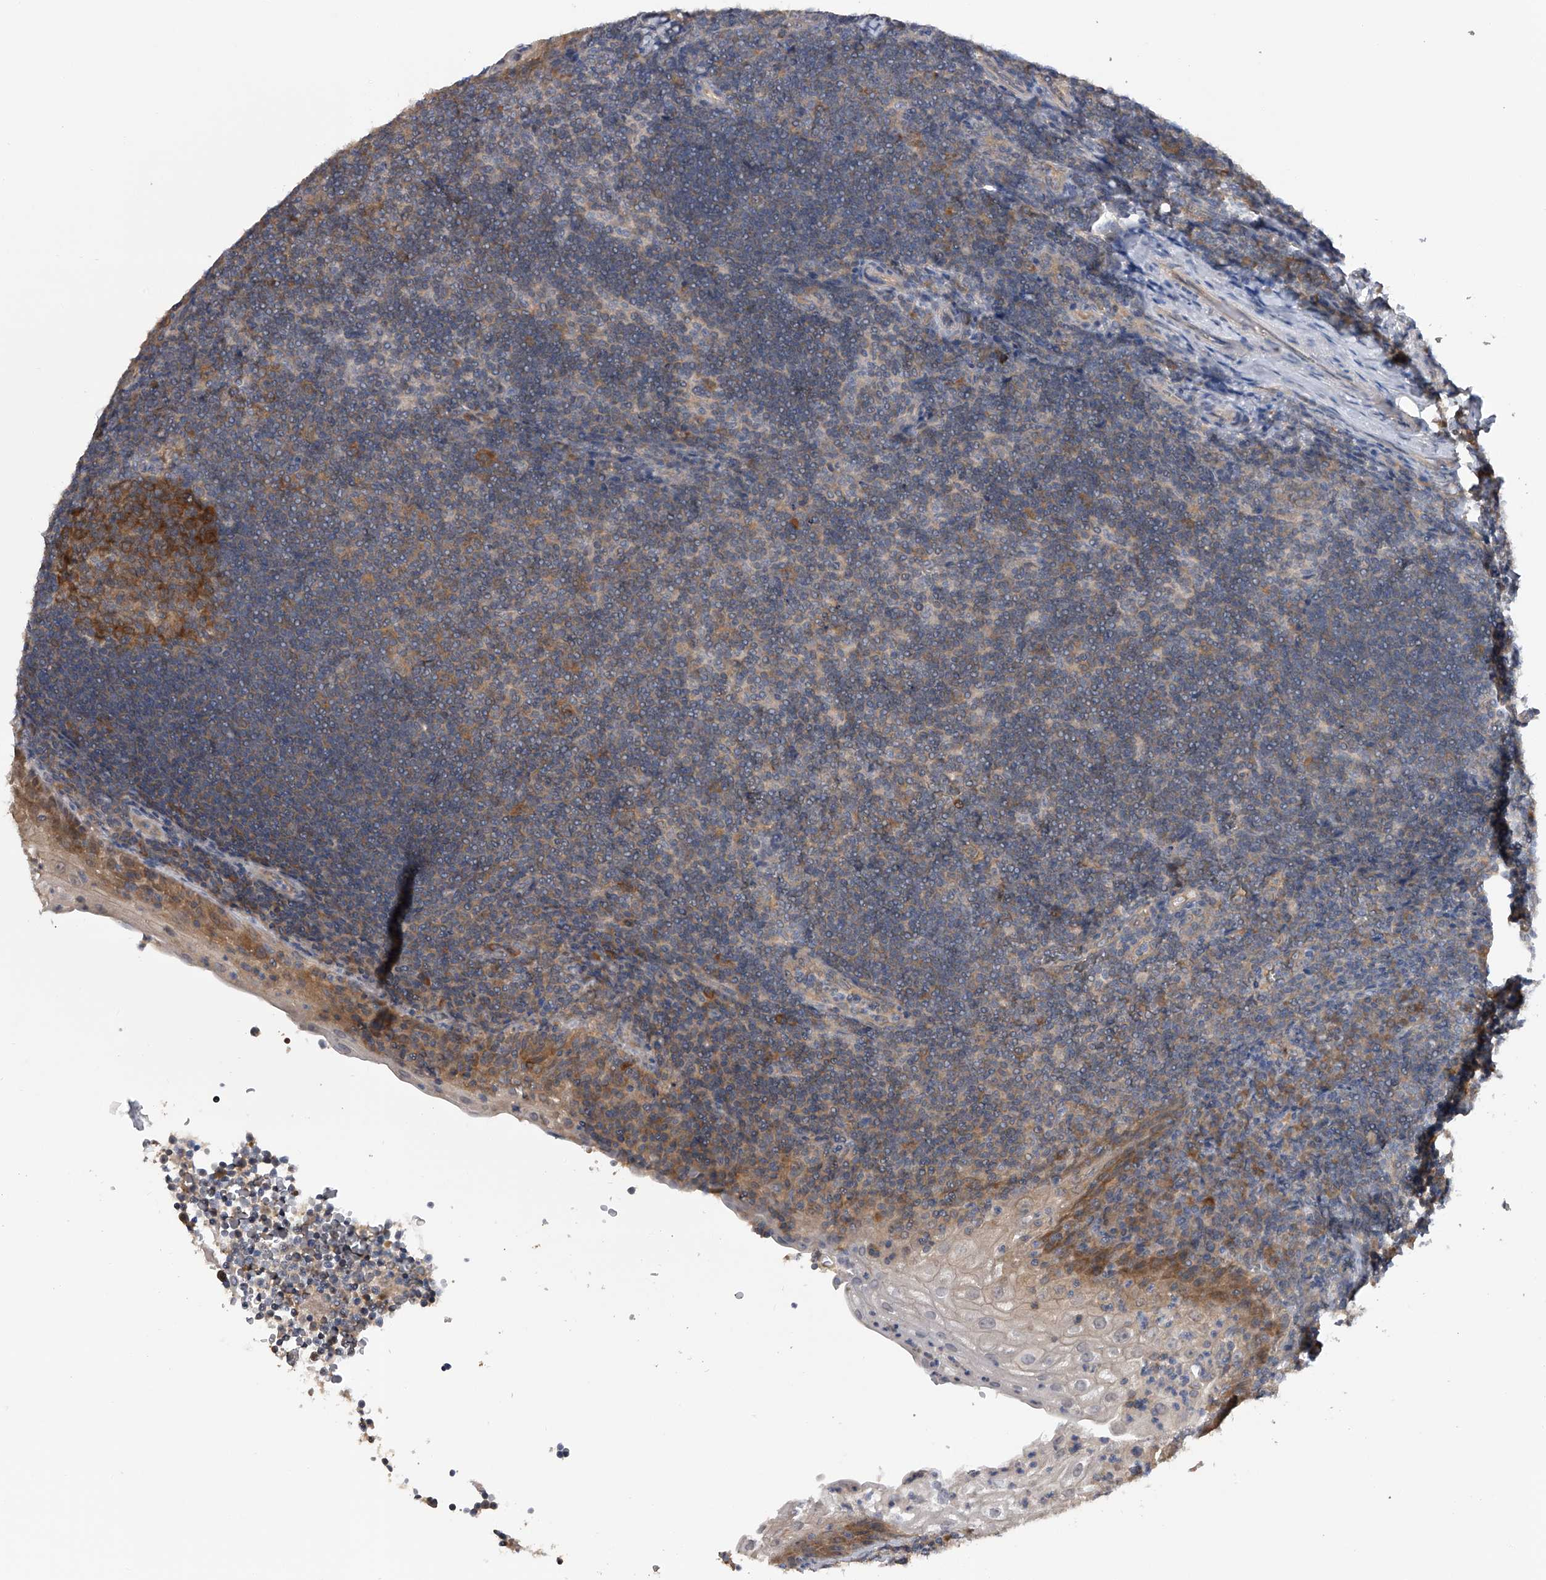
{"staining": {"intensity": "moderate", "quantity": "25%-75%", "location": "cytoplasmic/membranous"}, "tissue": "tonsil", "cell_type": "Germinal center cells", "image_type": "normal", "snomed": [{"axis": "morphology", "description": "Normal tissue, NOS"}, {"axis": "topography", "description": "Tonsil"}], "caption": "Germinal center cells show medium levels of moderate cytoplasmic/membranous staining in approximately 25%-75% of cells in benign tonsil. (IHC, brightfield microscopy, high magnification).", "gene": "CFAP298", "patient": {"sex": "male", "age": 37}}